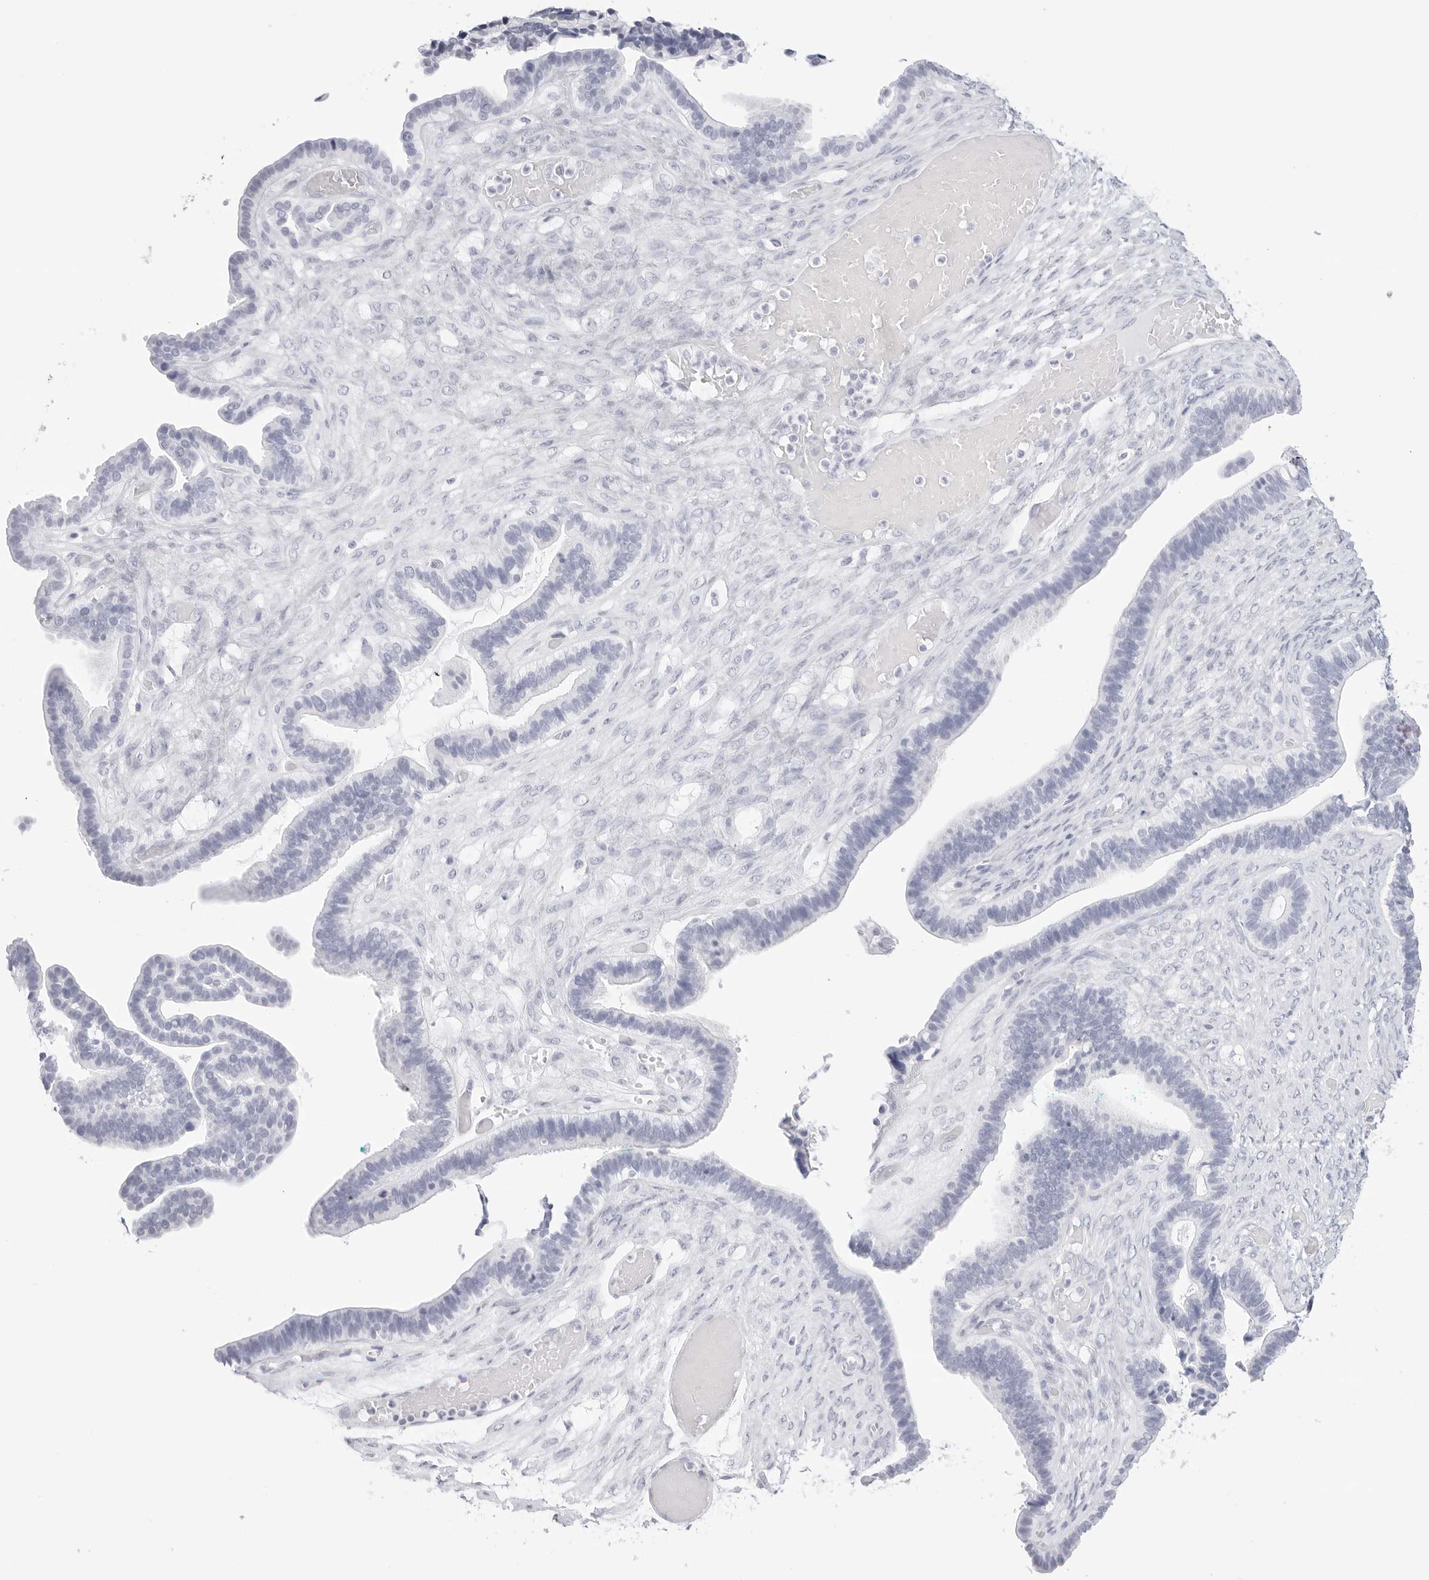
{"staining": {"intensity": "negative", "quantity": "none", "location": "none"}, "tissue": "ovarian cancer", "cell_type": "Tumor cells", "image_type": "cancer", "snomed": [{"axis": "morphology", "description": "Cystadenocarcinoma, serous, NOS"}, {"axis": "topography", "description": "Ovary"}], "caption": "Tumor cells are negative for protein expression in human ovarian cancer (serous cystadenocarcinoma). The staining was performed using DAB to visualize the protein expression in brown, while the nuclei were stained in blue with hematoxylin (Magnification: 20x).", "gene": "TFF2", "patient": {"sex": "female", "age": 56}}